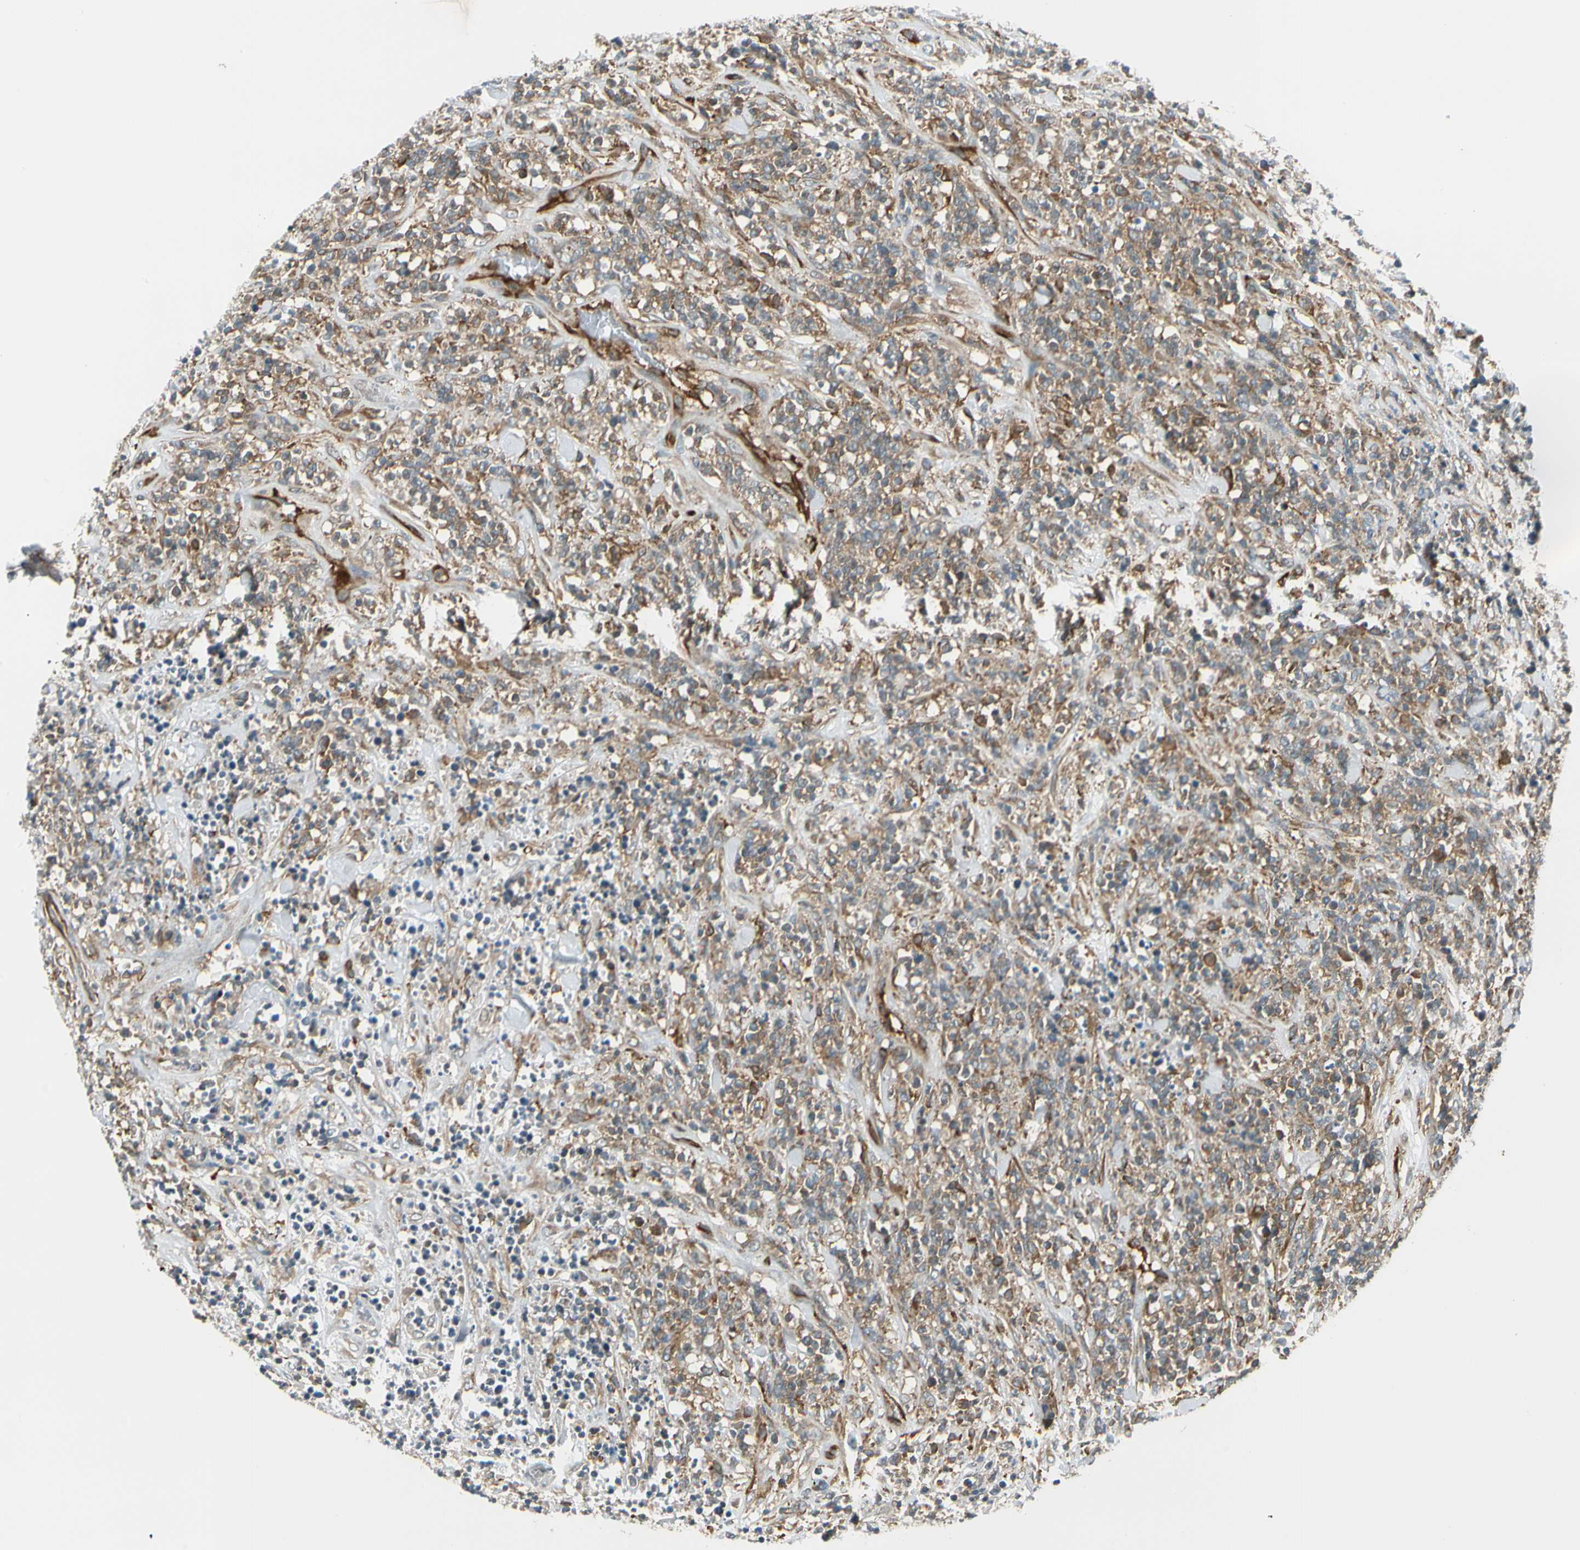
{"staining": {"intensity": "moderate", "quantity": "<25%", "location": "cytoplasmic/membranous"}, "tissue": "lymphoma", "cell_type": "Tumor cells", "image_type": "cancer", "snomed": [{"axis": "morphology", "description": "Malignant lymphoma, non-Hodgkin's type, High grade"}, {"axis": "topography", "description": "Soft tissue"}], "caption": "Immunohistochemistry (IHC) staining of lymphoma, which reveals low levels of moderate cytoplasmic/membranous expression in about <25% of tumor cells indicating moderate cytoplasmic/membranous protein positivity. The staining was performed using DAB (3,3'-diaminobenzidine) (brown) for protein detection and nuclei were counterstained in hematoxylin (blue).", "gene": "TRIO", "patient": {"sex": "male", "age": 18}}